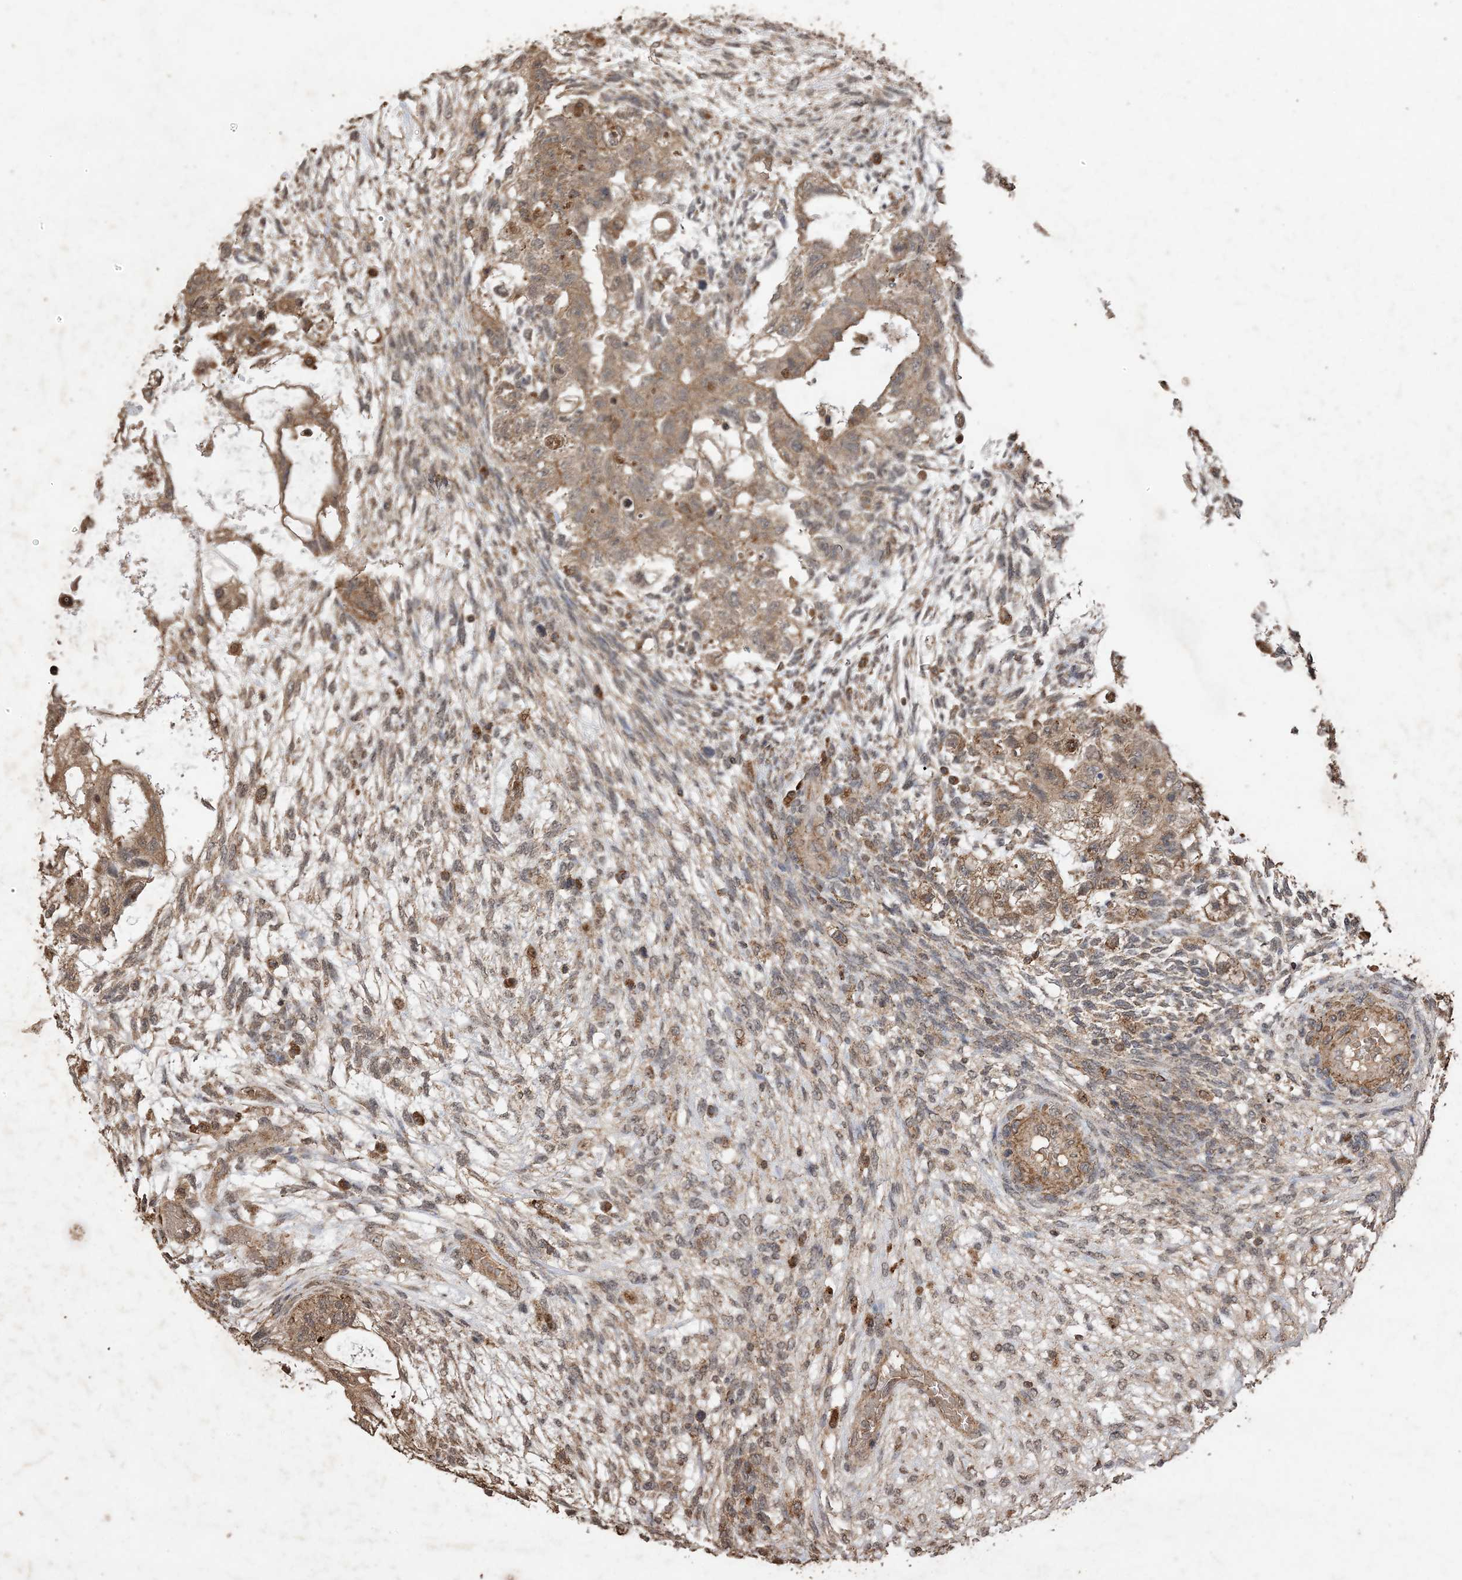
{"staining": {"intensity": "moderate", "quantity": ">75%", "location": "cytoplasmic/membranous"}, "tissue": "testis cancer", "cell_type": "Tumor cells", "image_type": "cancer", "snomed": [{"axis": "morphology", "description": "Normal tissue, NOS"}, {"axis": "morphology", "description": "Carcinoma, Embryonal, NOS"}, {"axis": "topography", "description": "Testis"}], "caption": "Immunohistochemistry (IHC) of testis embryonal carcinoma demonstrates medium levels of moderate cytoplasmic/membranous expression in about >75% of tumor cells. (Brightfield microscopy of DAB IHC at high magnification).", "gene": "HPS4", "patient": {"sex": "male", "age": 36}}